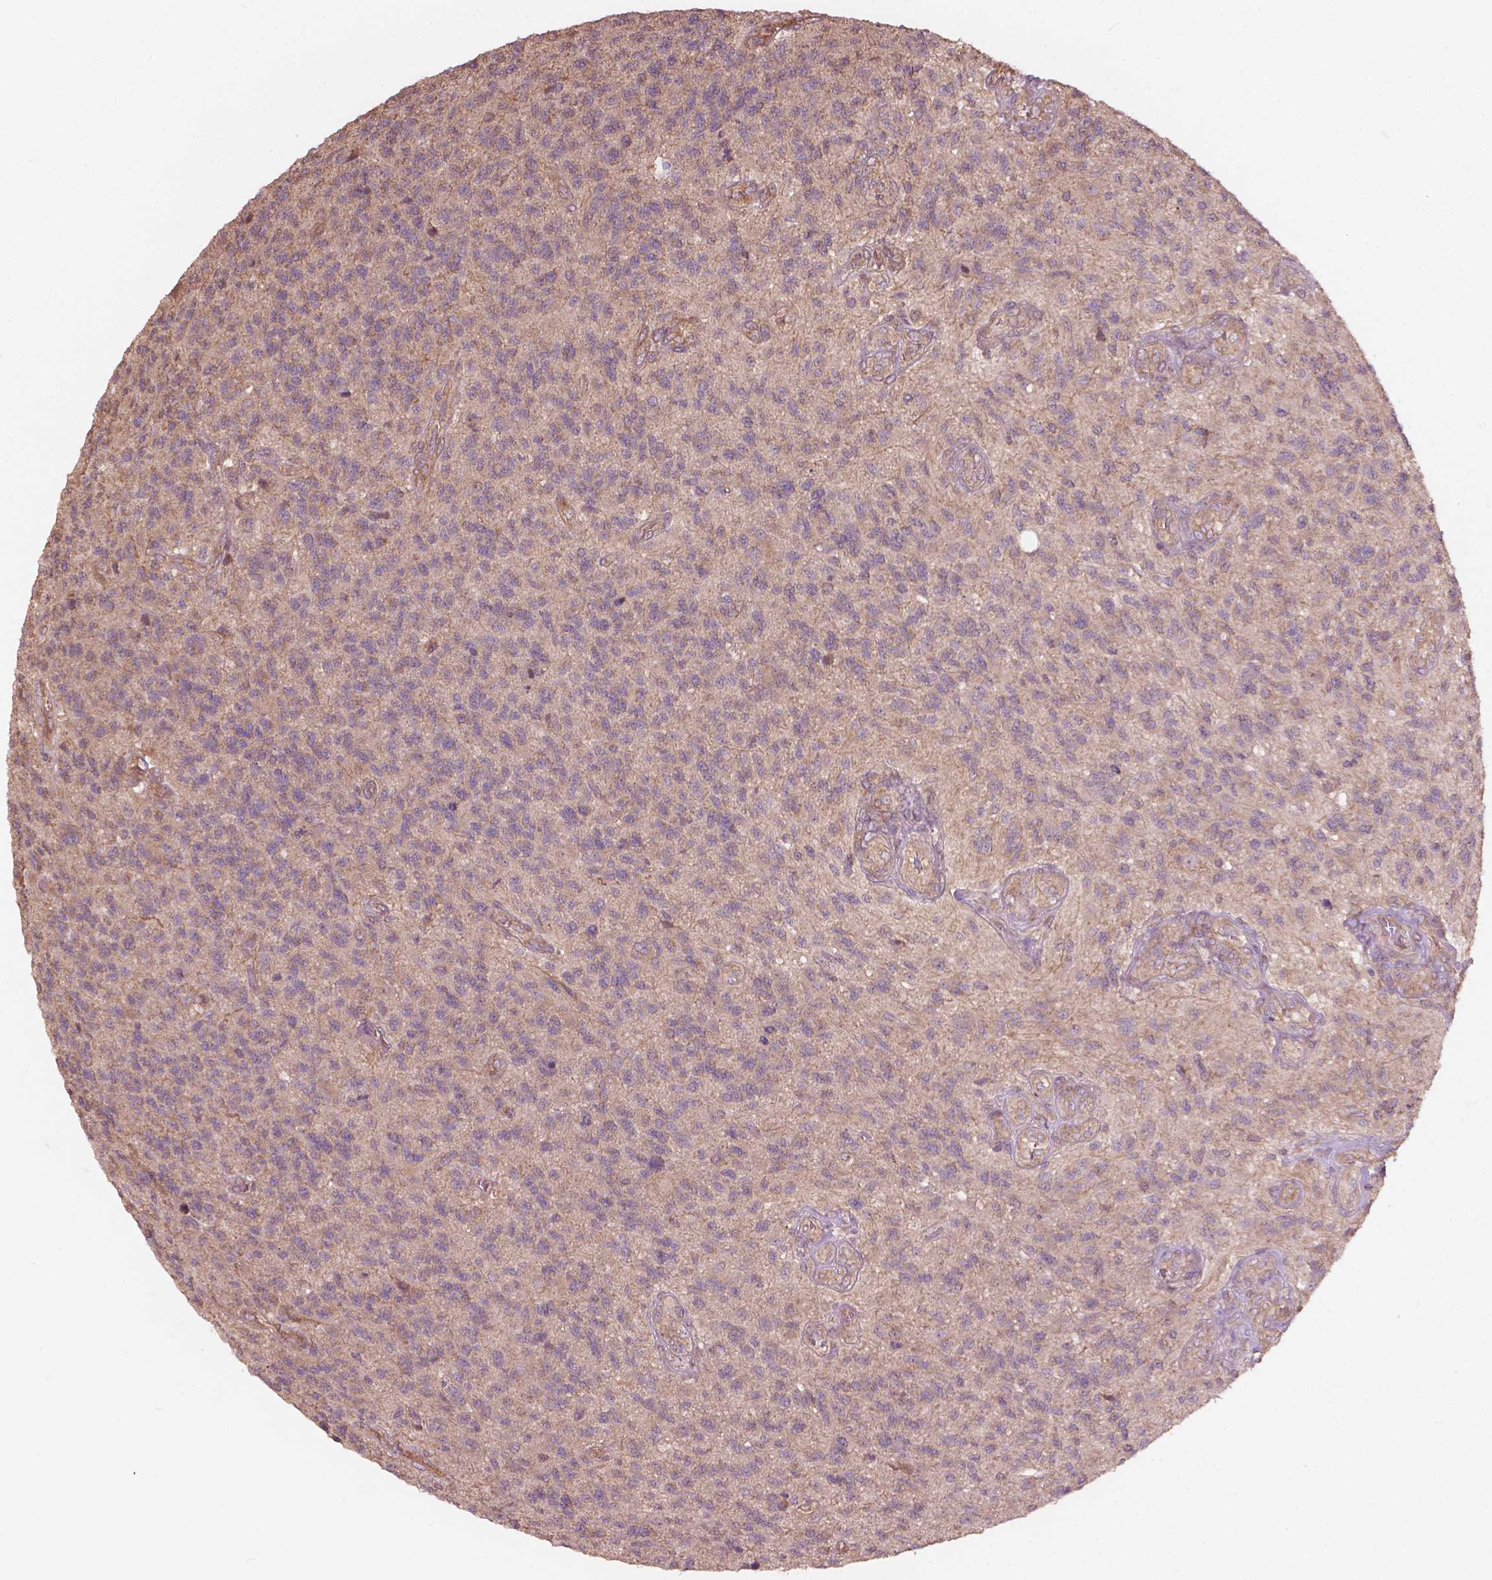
{"staining": {"intensity": "negative", "quantity": "none", "location": "none"}, "tissue": "glioma", "cell_type": "Tumor cells", "image_type": "cancer", "snomed": [{"axis": "morphology", "description": "Glioma, malignant, High grade"}, {"axis": "topography", "description": "Brain"}], "caption": "High magnification brightfield microscopy of glioma stained with DAB (3,3'-diaminobenzidine) (brown) and counterstained with hematoxylin (blue): tumor cells show no significant expression.", "gene": "CDC42BPA", "patient": {"sex": "male", "age": 56}}